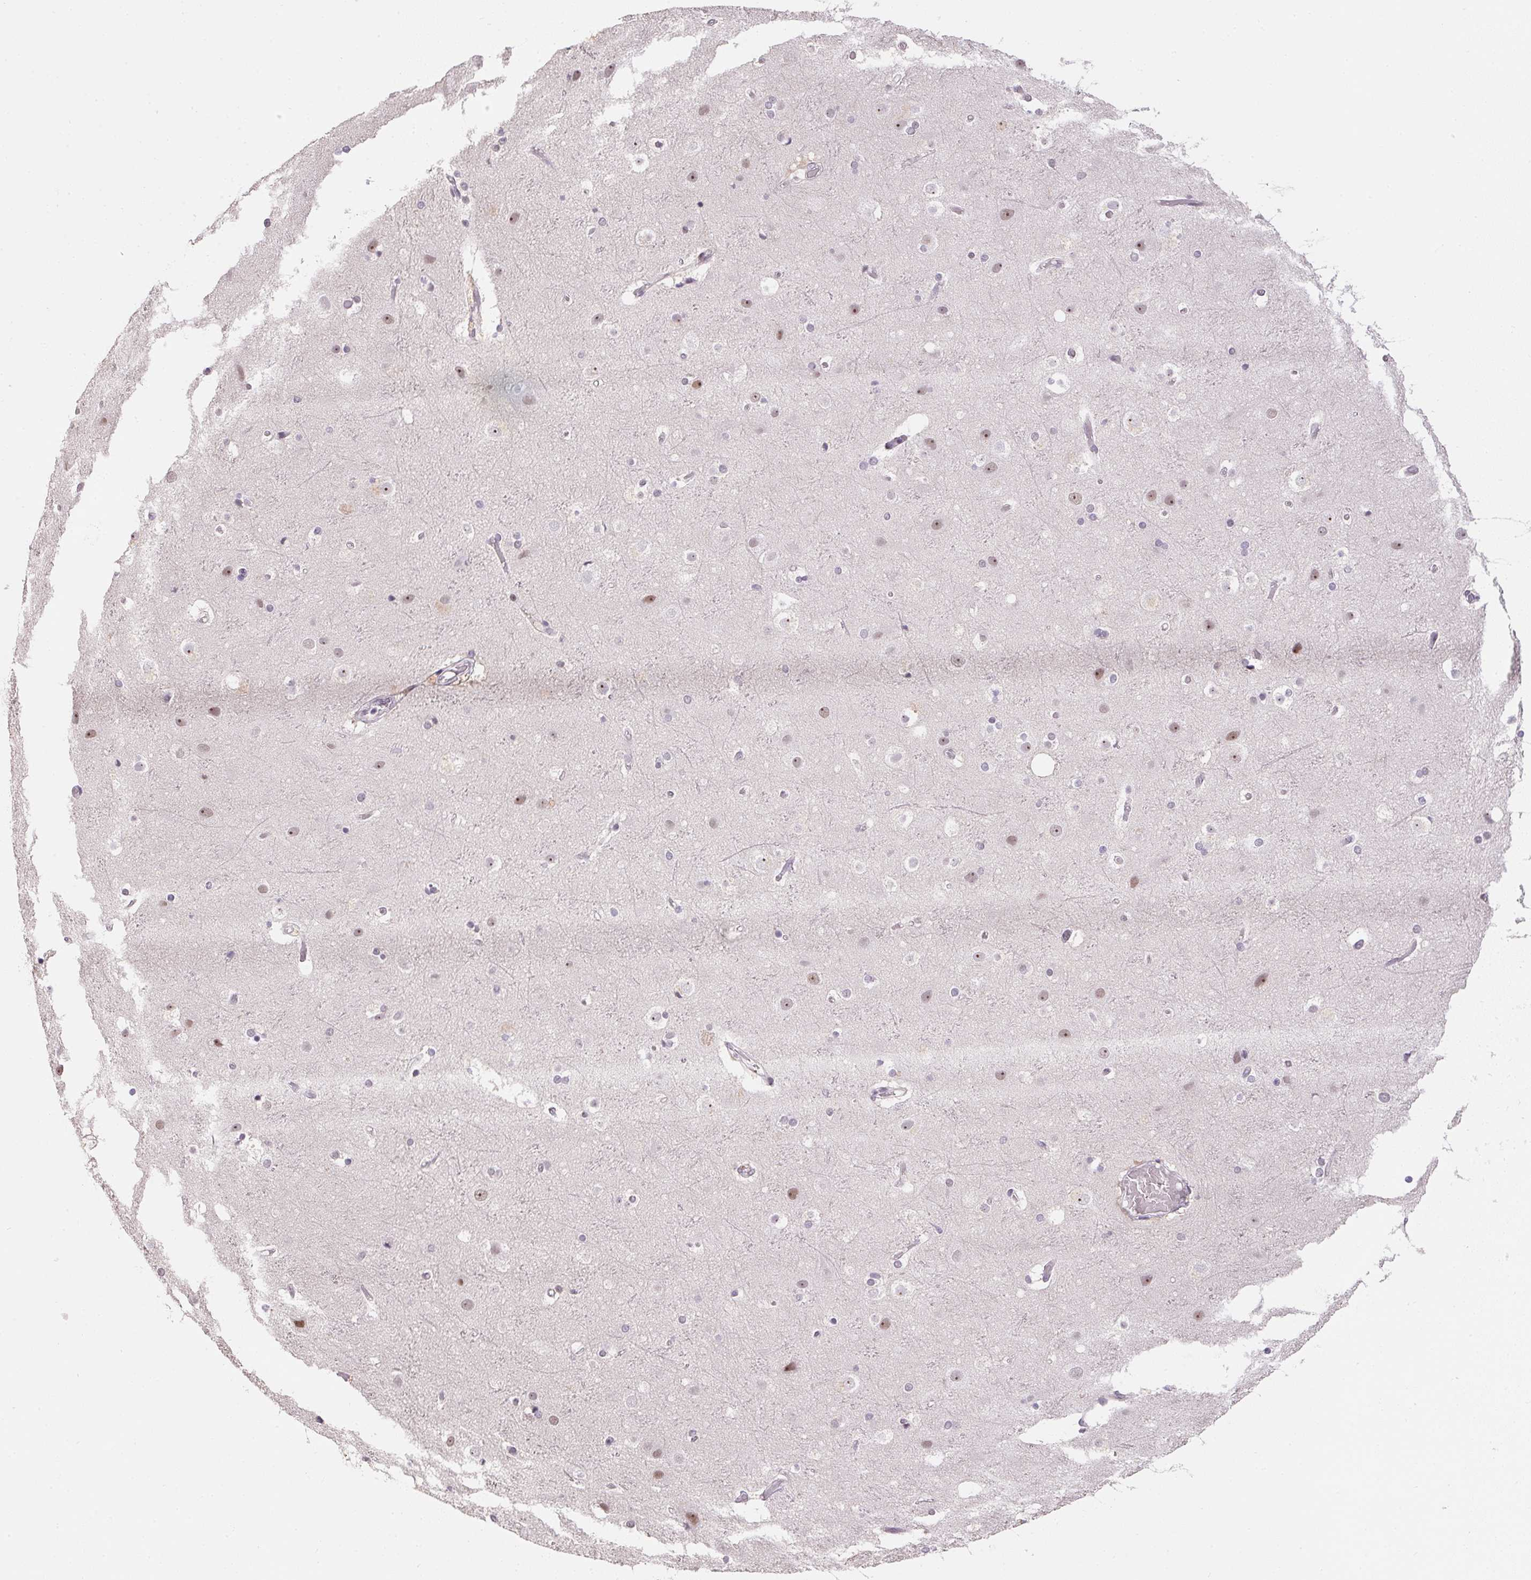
{"staining": {"intensity": "negative", "quantity": "none", "location": "none"}, "tissue": "cerebral cortex", "cell_type": "Endothelial cells", "image_type": "normal", "snomed": [{"axis": "morphology", "description": "Normal tissue, NOS"}, {"axis": "topography", "description": "Cerebral cortex"}], "caption": "A high-resolution histopathology image shows immunohistochemistry (IHC) staining of unremarkable cerebral cortex, which shows no significant expression in endothelial cells. (DAB (3,3'-diaminobenzidine) IHC visualized using brightfield microscopy, high magnification).", "gene": "KDM4D", "patient": {"sex": "female", "age": 52}}